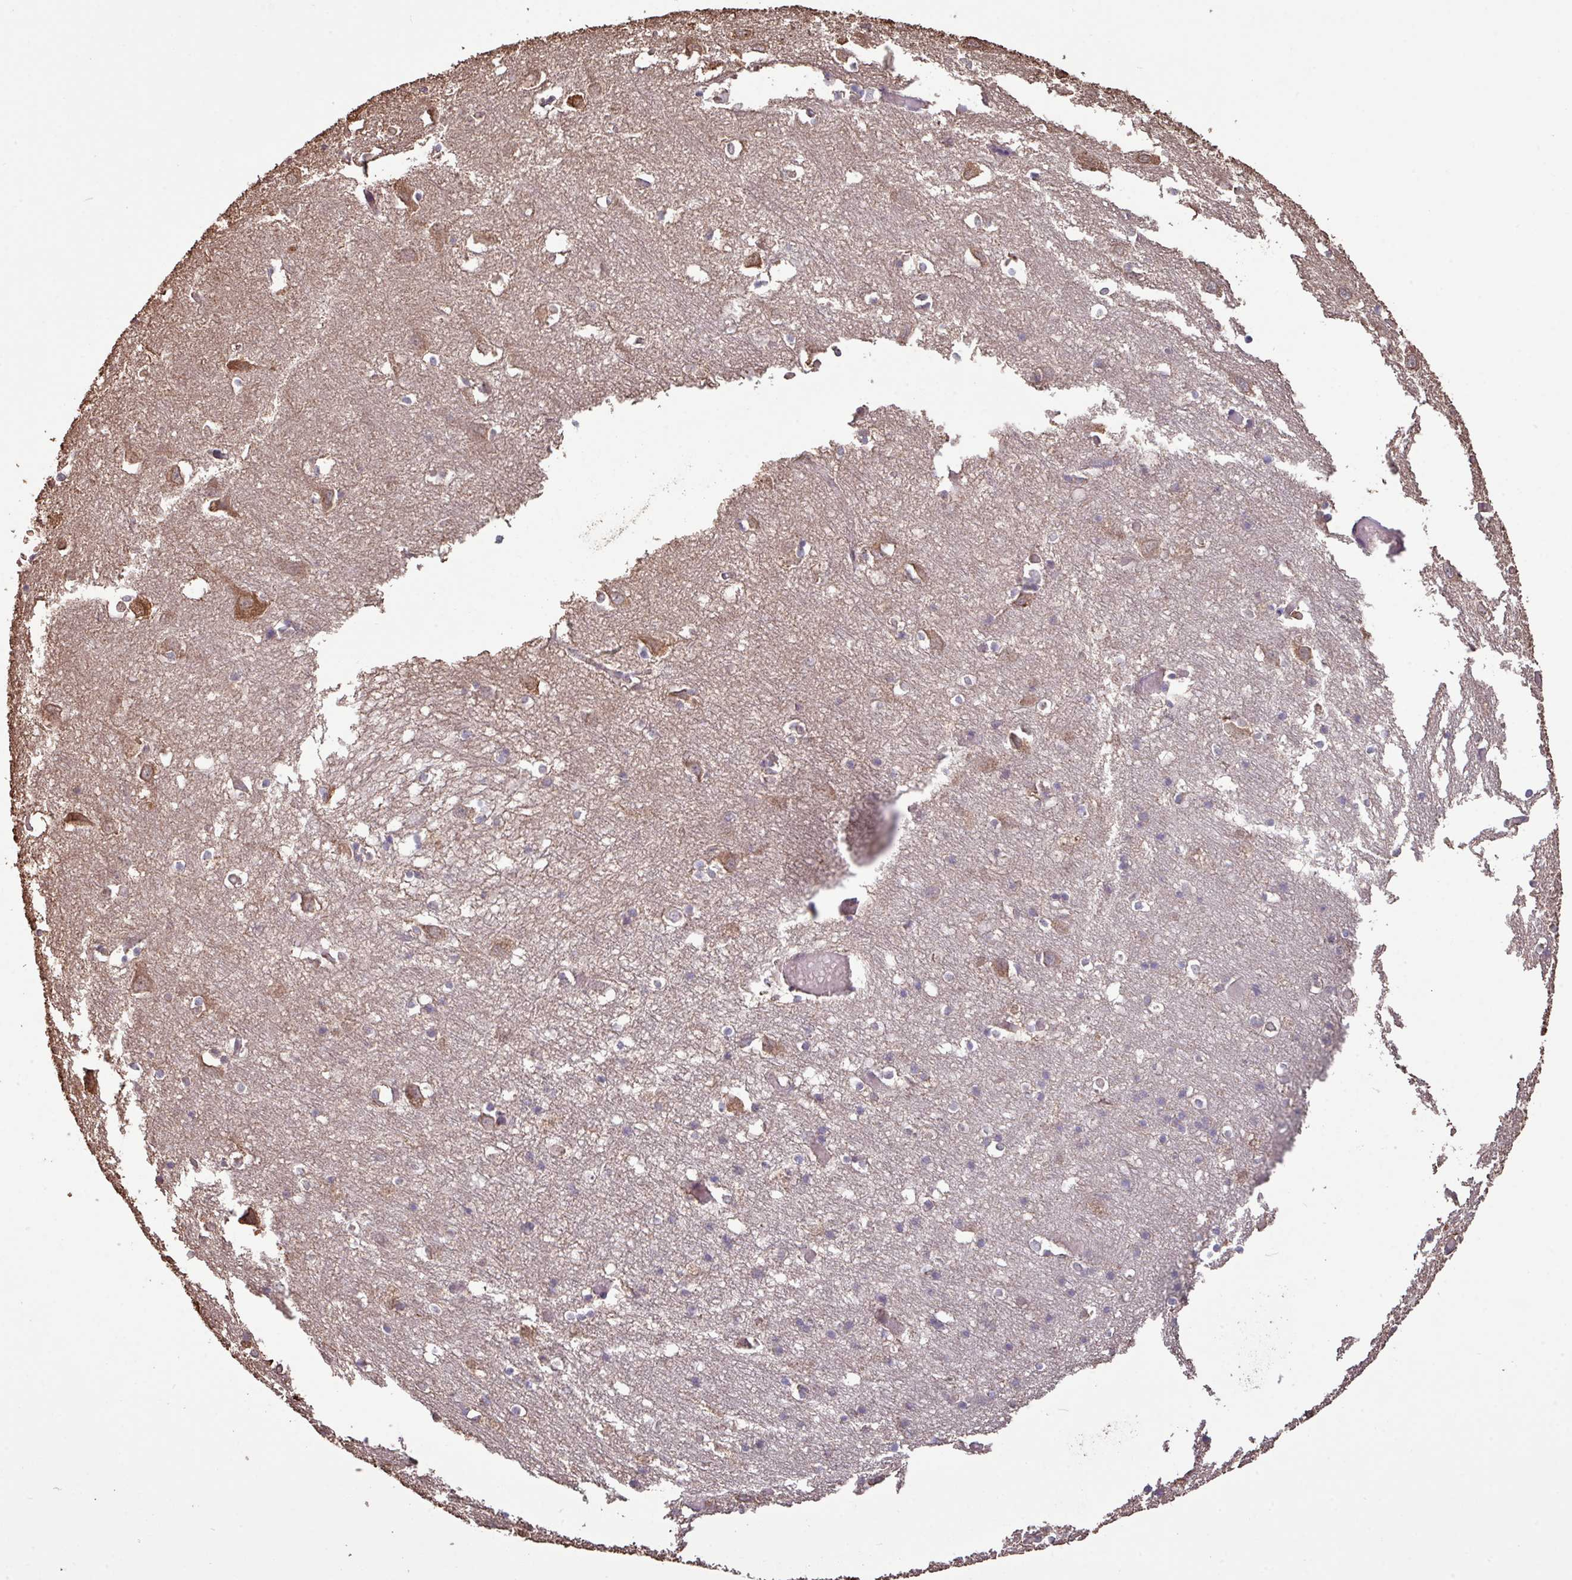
{"staining": {"intensity": "weak", "quantity": ">75%", "location": "cytoplasmic/membranous"}, "tissue": "cerebral cortex", "cell_type": "Endothelial cells", "image_type": "normal", "snomed": [{"axis": "morphology", "description": "Normal tissue, NOS"}, {"axis": "topography", "description": "Cerebral cortex"}], "caption": "Brown immunohistochemical staining in unremarkable human cerebral cortex demonstrates weak cytoplasmic/membranous staining in approximately >75% of endothelial cells. (DAB (3,3'-diaminobenzidine) = brown stain, brightfield microscopy at high magnification).", "gene": "CAMK2A", "patient": {"sex": "male", "age": 70}}